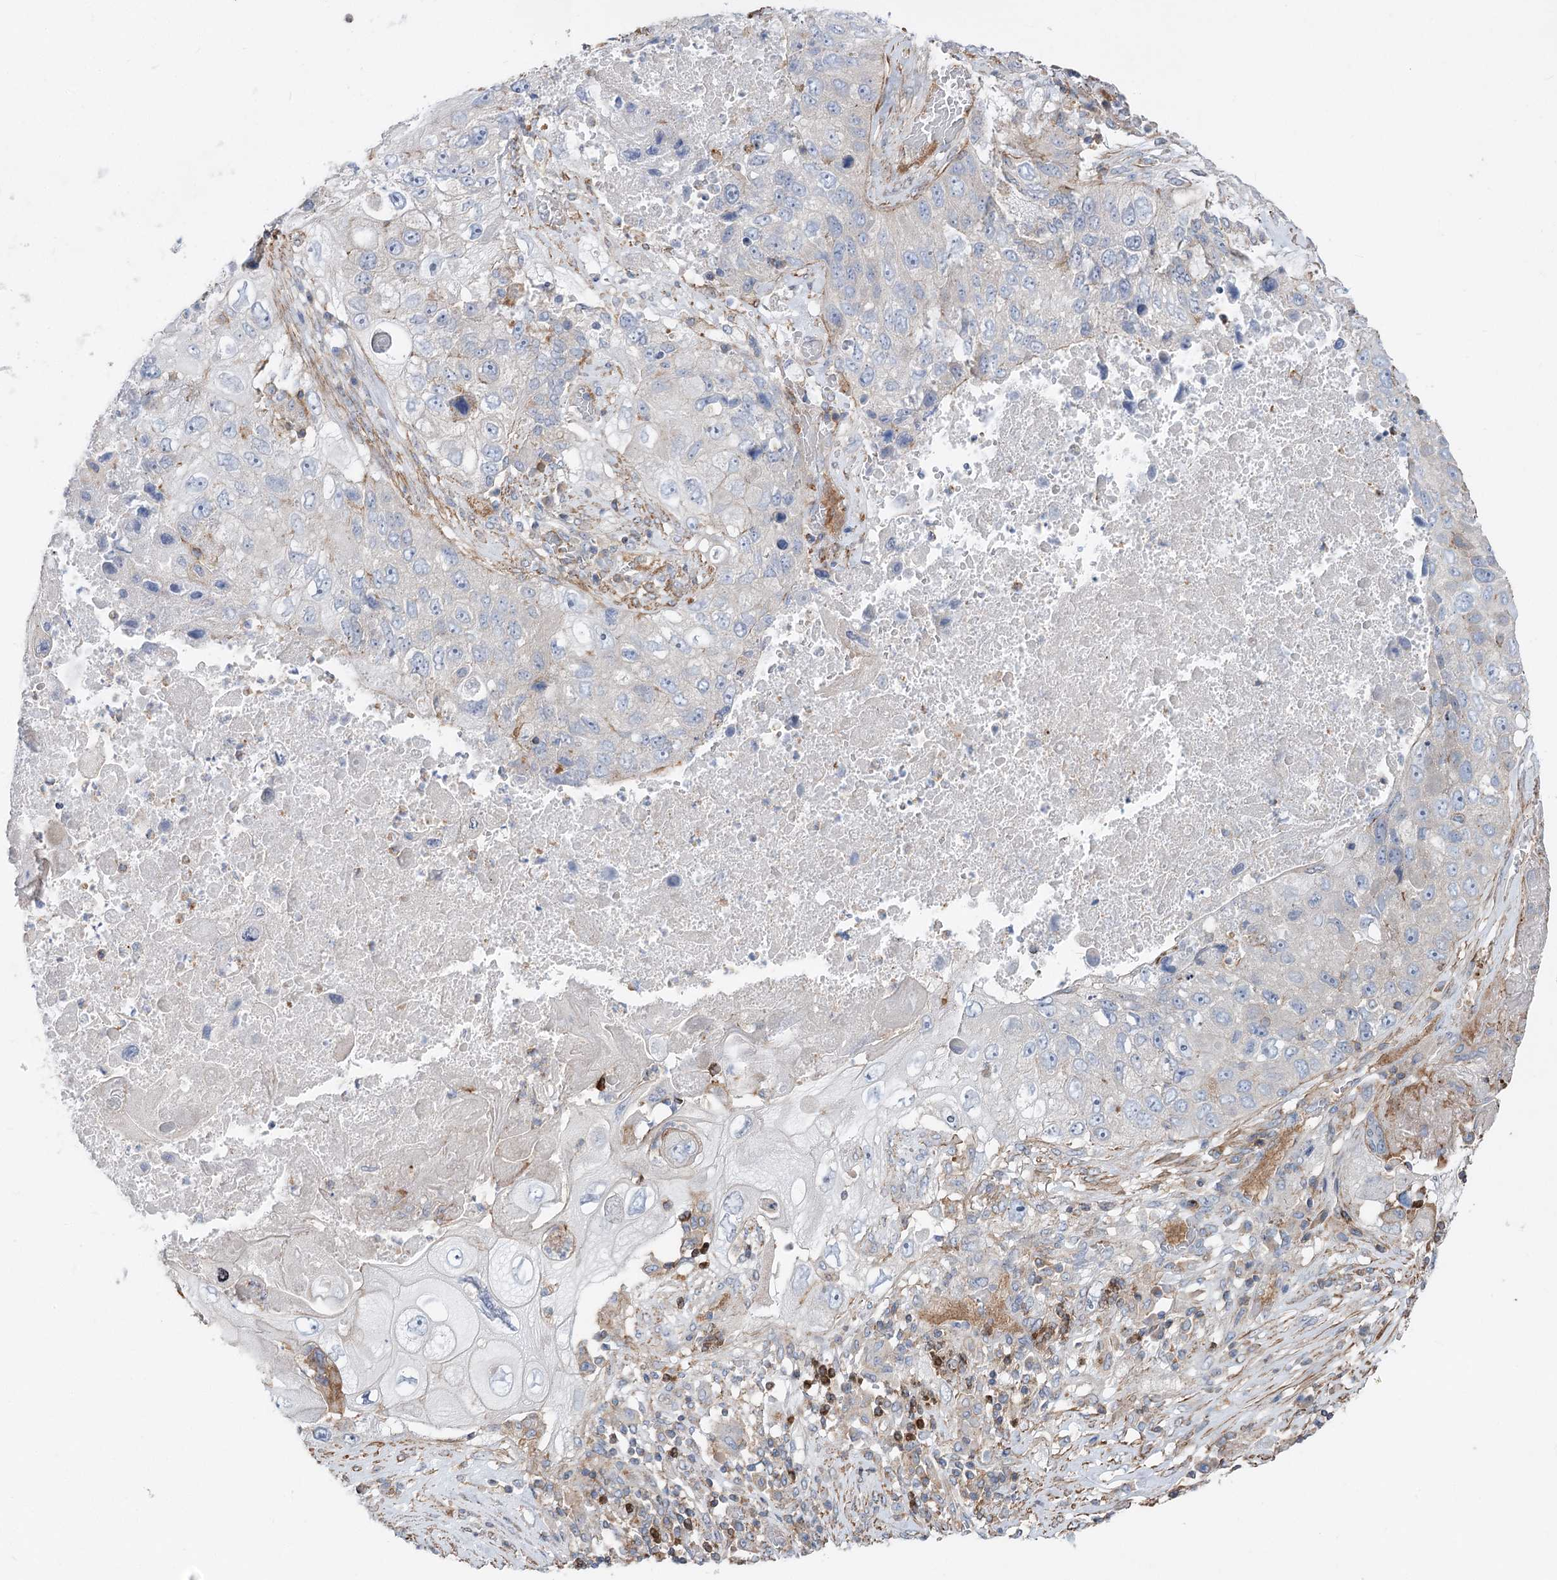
{"staining": {"intensity": "weak", "quantity": "<25%", "location": "cytoplasmic/membranous"}, "tissue": "lung cancer", "cell_type": "Tumor cells", "image_type": "cancer", "snomed": [{"axis": "morphology", "description": "Squamous cell carcinoma, NOS"}, {"axis": "topography", "description": "Lung"}], "caption": "This is a micrograph of immunohistochemistry (IHC) staining of lung cancer, which shows no staining in tumor cells. The staining is performed using DAB brown chromogen with nuclei counter-stained in using hematoxylin.", "gene": "LARP1B", "patient": {"sex": "male", "age": 61}}